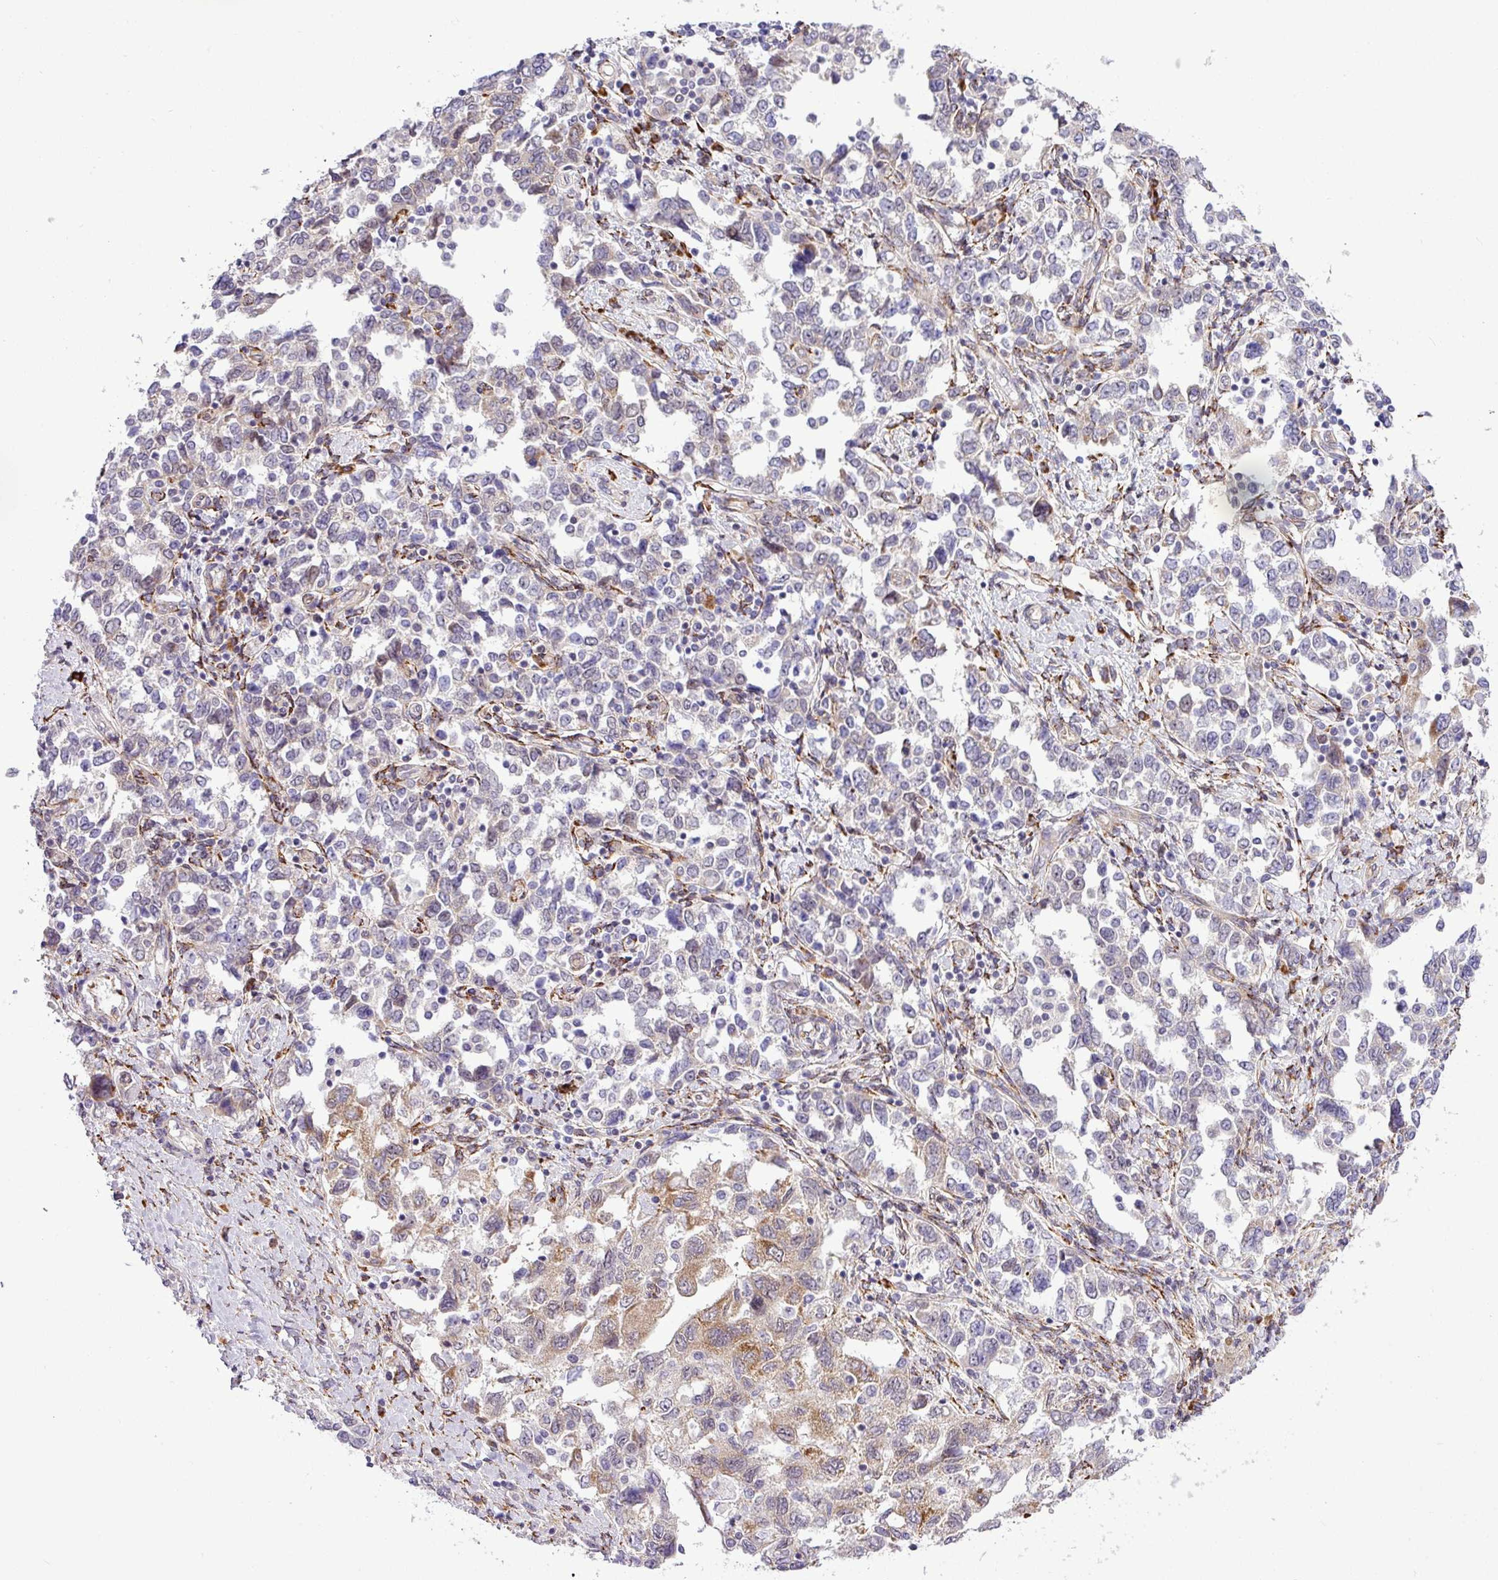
{"staining": {"intensity": "moderate", "quantity": "25%-75%", "location": "cytoplasmic/membranous"}, "tissue": "ovarian cancer", "cell_type": "Tumor cells", "image_type": "cancer", "snomed": [{"axis": "morphology", "description": "Carcinoma, NOS"}, {"axis": "morphology", "description": "Cystadenocarcinoma, serous, NOS"}, {"axis": "topography", "description": "Ovary"}], "caption": "A photomicrograph of human ovarian cancer stained for a protein reveals moderate cytoplasmic/membranous brown staining in tumor cells.", "gene": "CFAP97", "patient": {"sex": "female", "age": 69}}